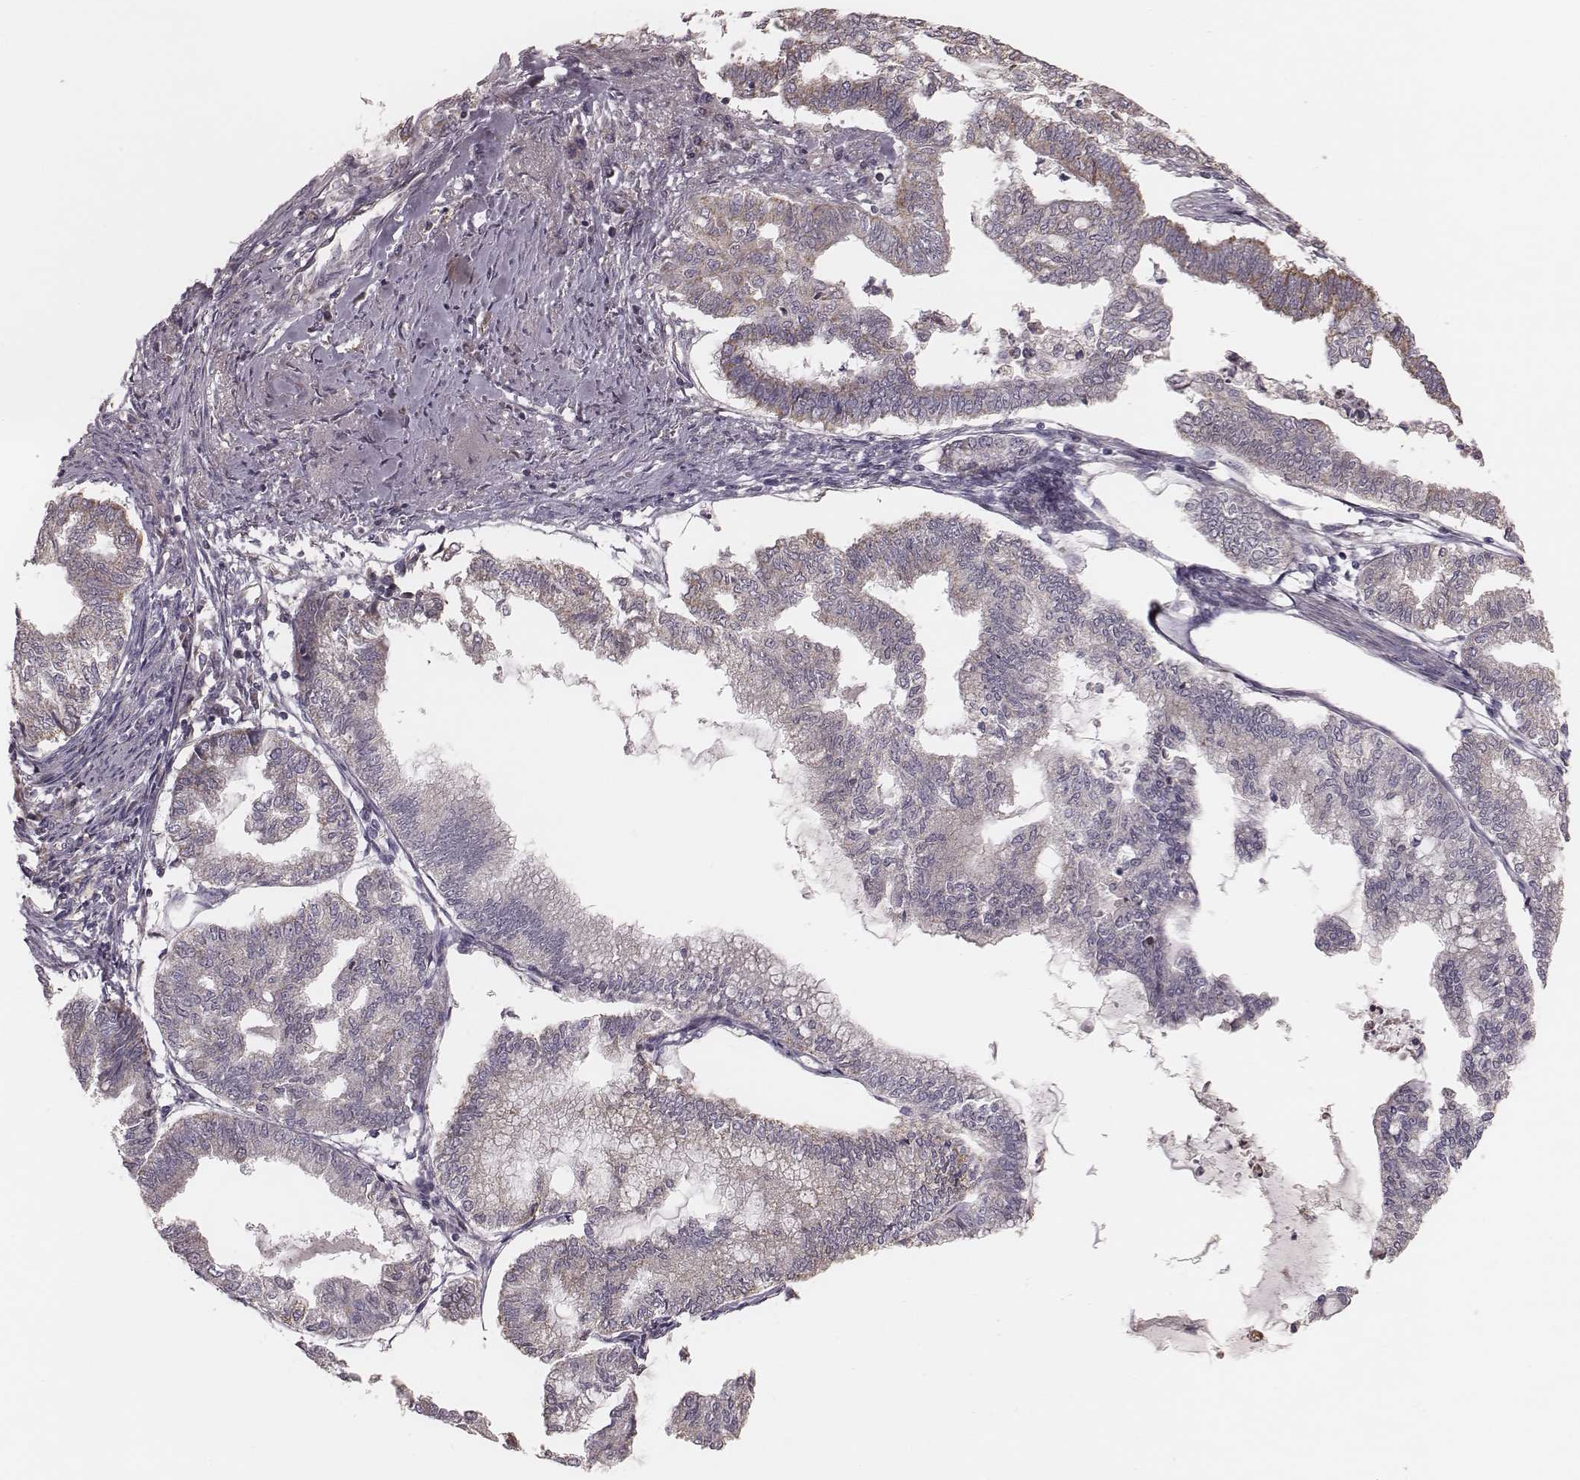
{"staining": {"intensity": "weak", "quantity": "<25%", "location": "cytoplasmic/membranous"}, "tissue": "endometrial cancer", "cell_type": "Tumor cells", "image_type": "cancer", "snomed": [{"axis": "morphology", "description": "Adenocarcinoma, NOS"}, {"axis": "topography", "description": "Endometrium"}], "caption": "Tumor cells show no significant positivity in endometrial cancer. (Brightfield microscopy of DAB (3,3'-diaminobenzidine) immunohistochemistry at high magnification).", "gene": "MRPS27", "patient": {"sex": "female", "age": 79}}